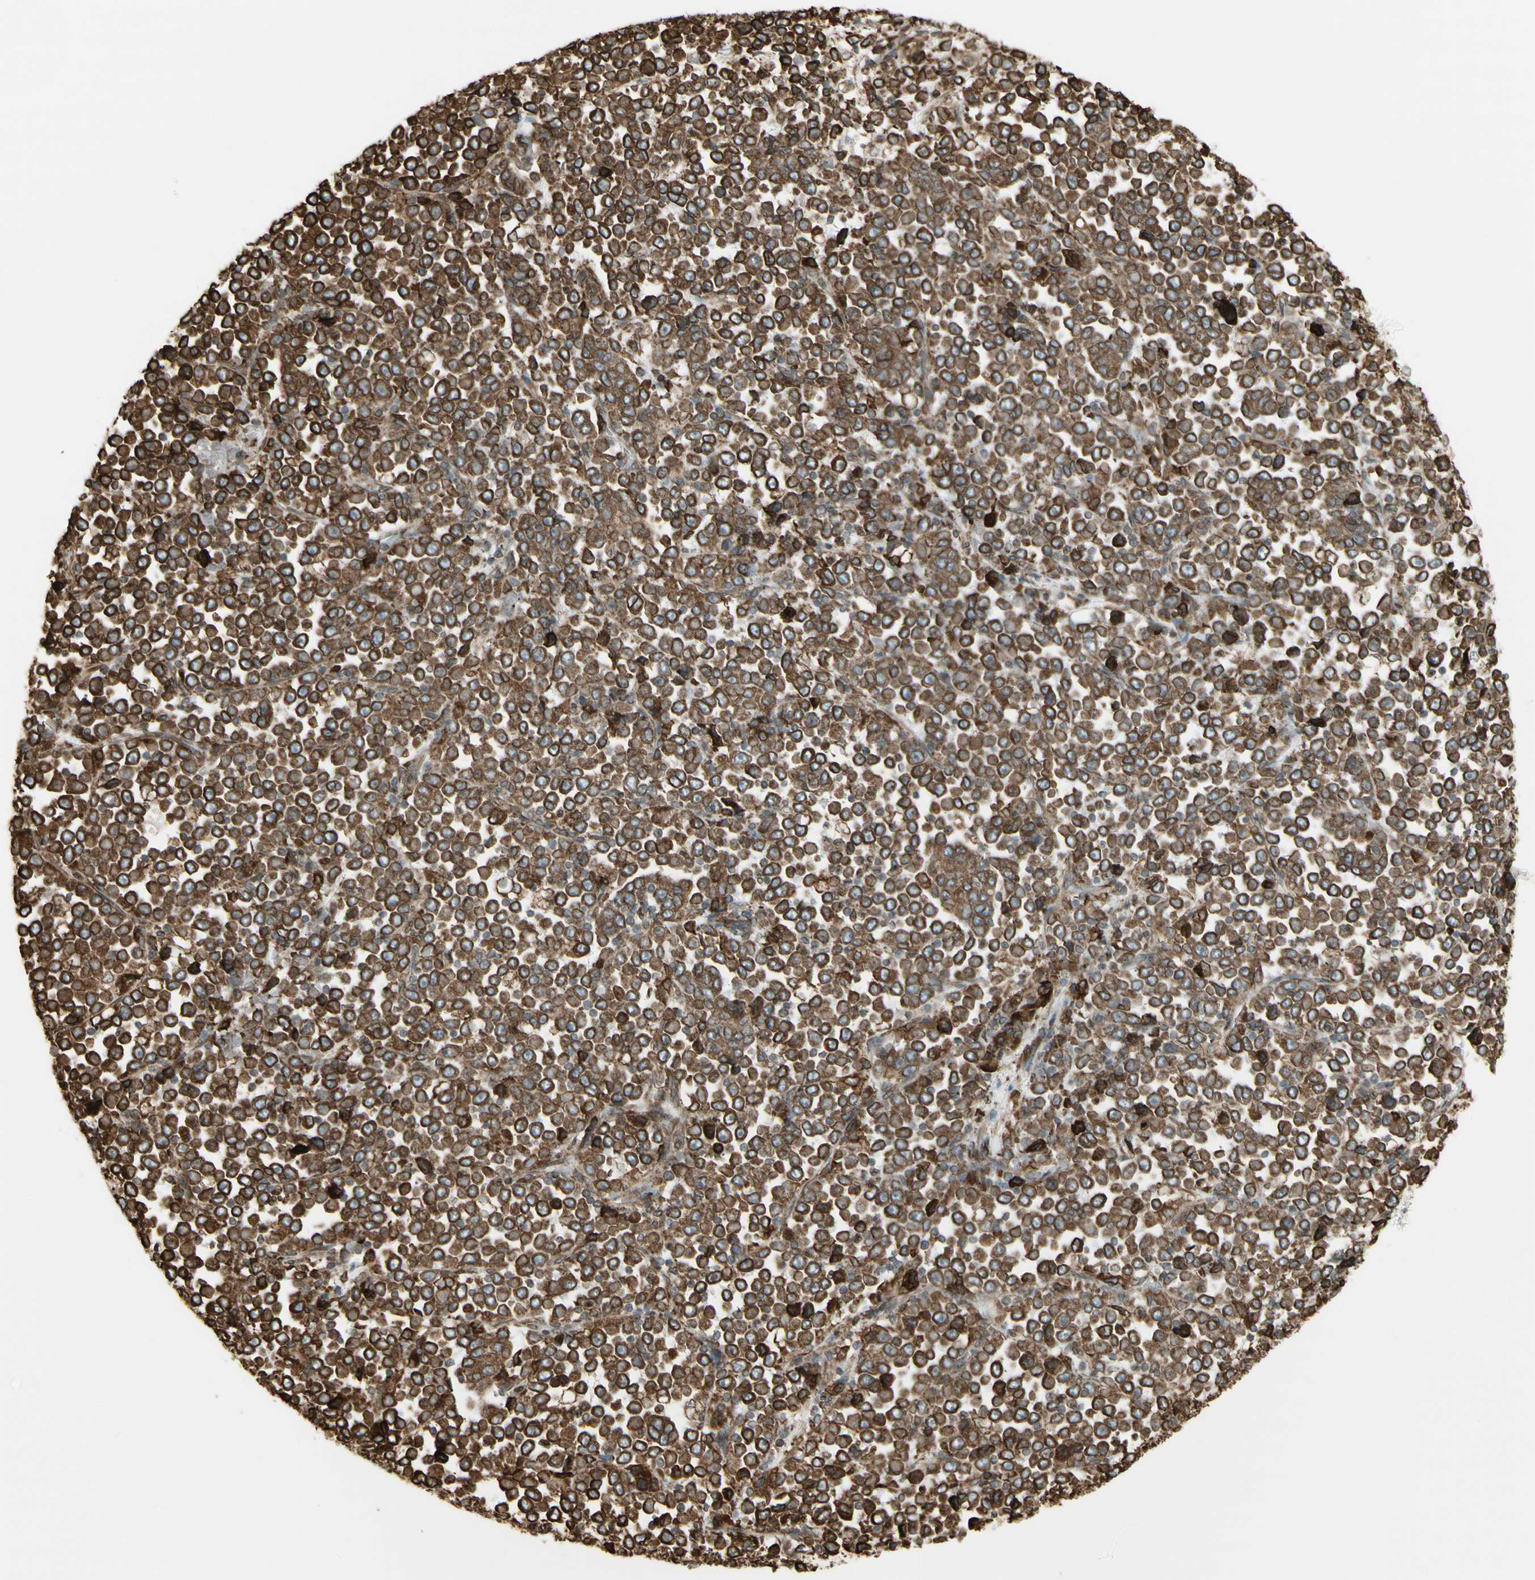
{"staining": {"intensity": "moderate", "quantity": ">75%", "location": "cytoplasmic/membranous"}, "tissue": "stomach cancer", "cell_type": "Tumor cells", "image_type": "cancer", "snomed": [{"axis": "morphology", "description": "Normal tissue, NOS"}, {"axis": "morphology", "description": "Adenocarcinoma, NOS"}, {"axis": "topography", "description": "Stomach, upper"}, {"axis": "topography", "description": "Stomach"}], "caption": "Immunohistochemistry (IHC) of human stomach adenocarcinoma exhibits medium levels of moderate cytoplasmic/membranous expression in approximately >75% of tumor cells.", "gene": "CANX", "patient": {"sex": "male", "age": 59}}